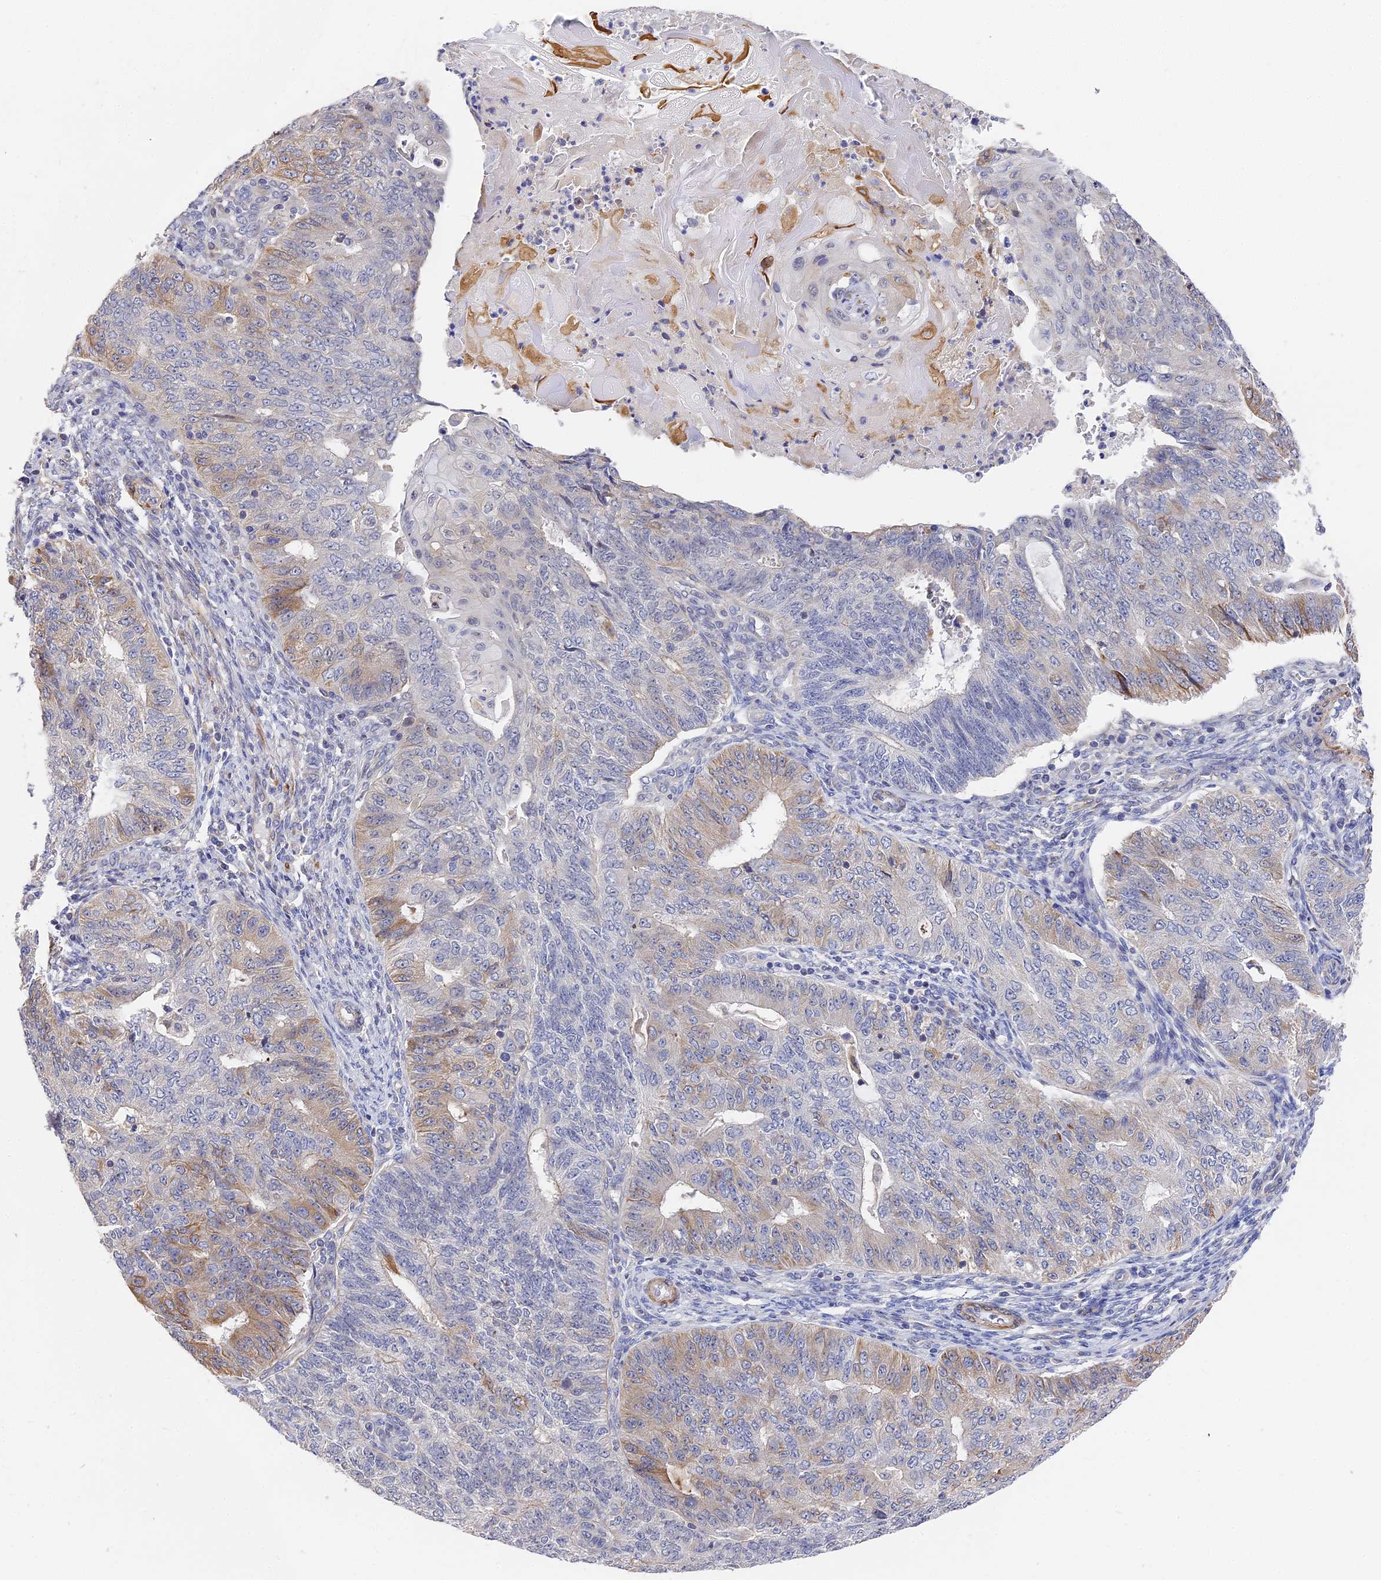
{"staining": {"intensity": "weak", "quantity": "<25%", "location": "cytoplasmic/membranous"}, "tissue": "endometrial cancer", "cell_type": "Tumor cells", "image_type": "cancer", "snomed": [{"axis": "morphology", "description": "Adenocarcinoma, NOS"}, {"axis": "topography", "description": "Endometrium"}], "caption": "The micrograph reveals no significant positivity in tumor cells of endometrial cancer (adenocarcinoma).", "gene": "CCDC113", "patient": {"sex": "female", "age": 32}}